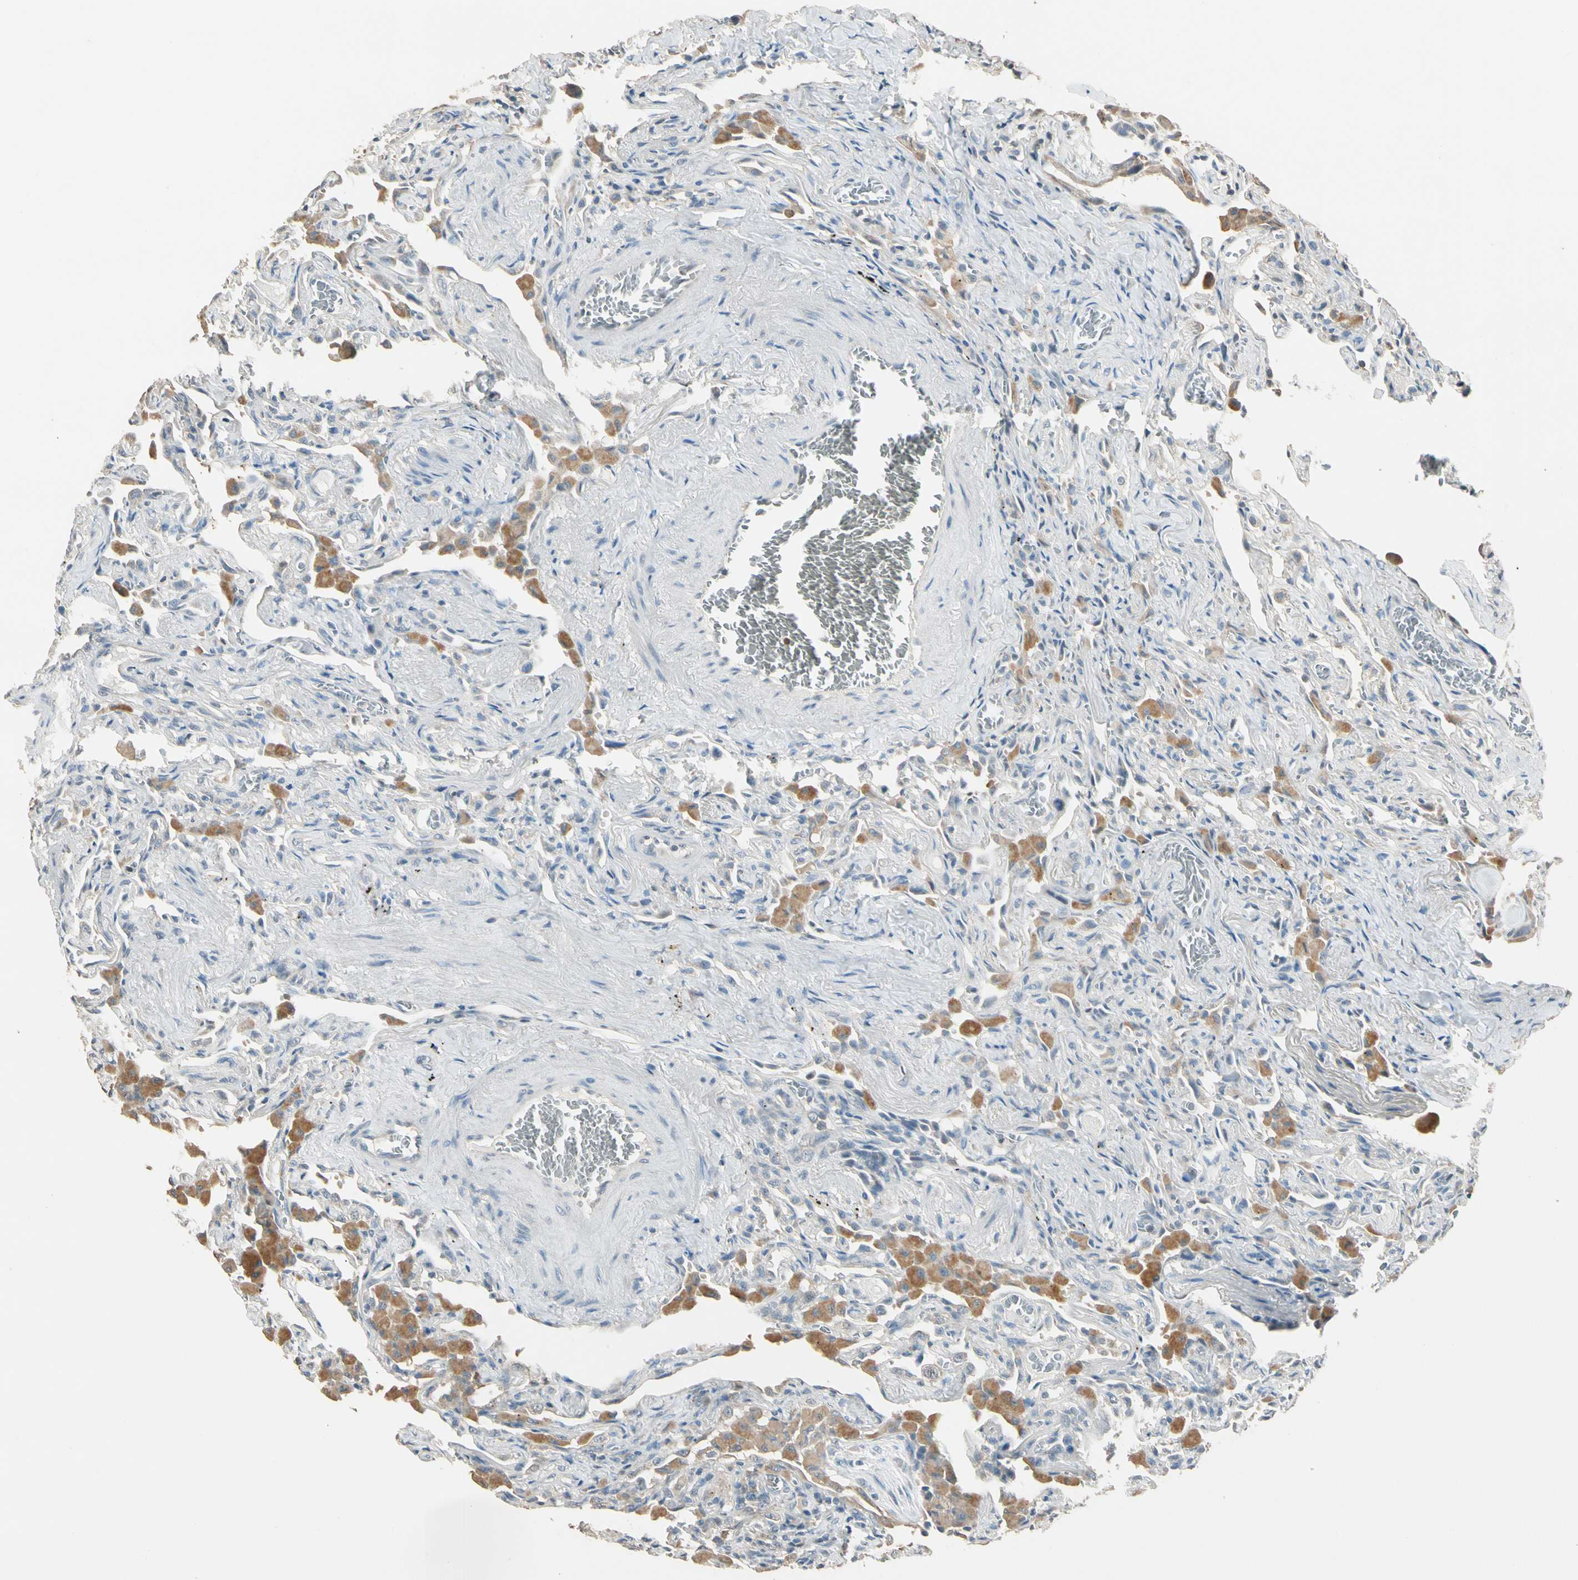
{"staining": {"intensity": "moderate", "quantity": "<25%", "location": "cytoplasmic/membranous"}, "tissue": "lung", "cell_type": "Alveolar cells", "image_type": "normal", "snomed": [{"axis": "morphology", "description": "Normal tissue, NOS"}, {"axis": "topography", "description": "Lung"}], "caption": "Benign lung displays moderate cytoplasmic/membranous staining in approximately <25% of alveolar cells, visualized by immunohistochemistry. Nuclei are stained in blue.", "gene": "MAP3K7", "patient": {"sex": "male", "age": 73}}